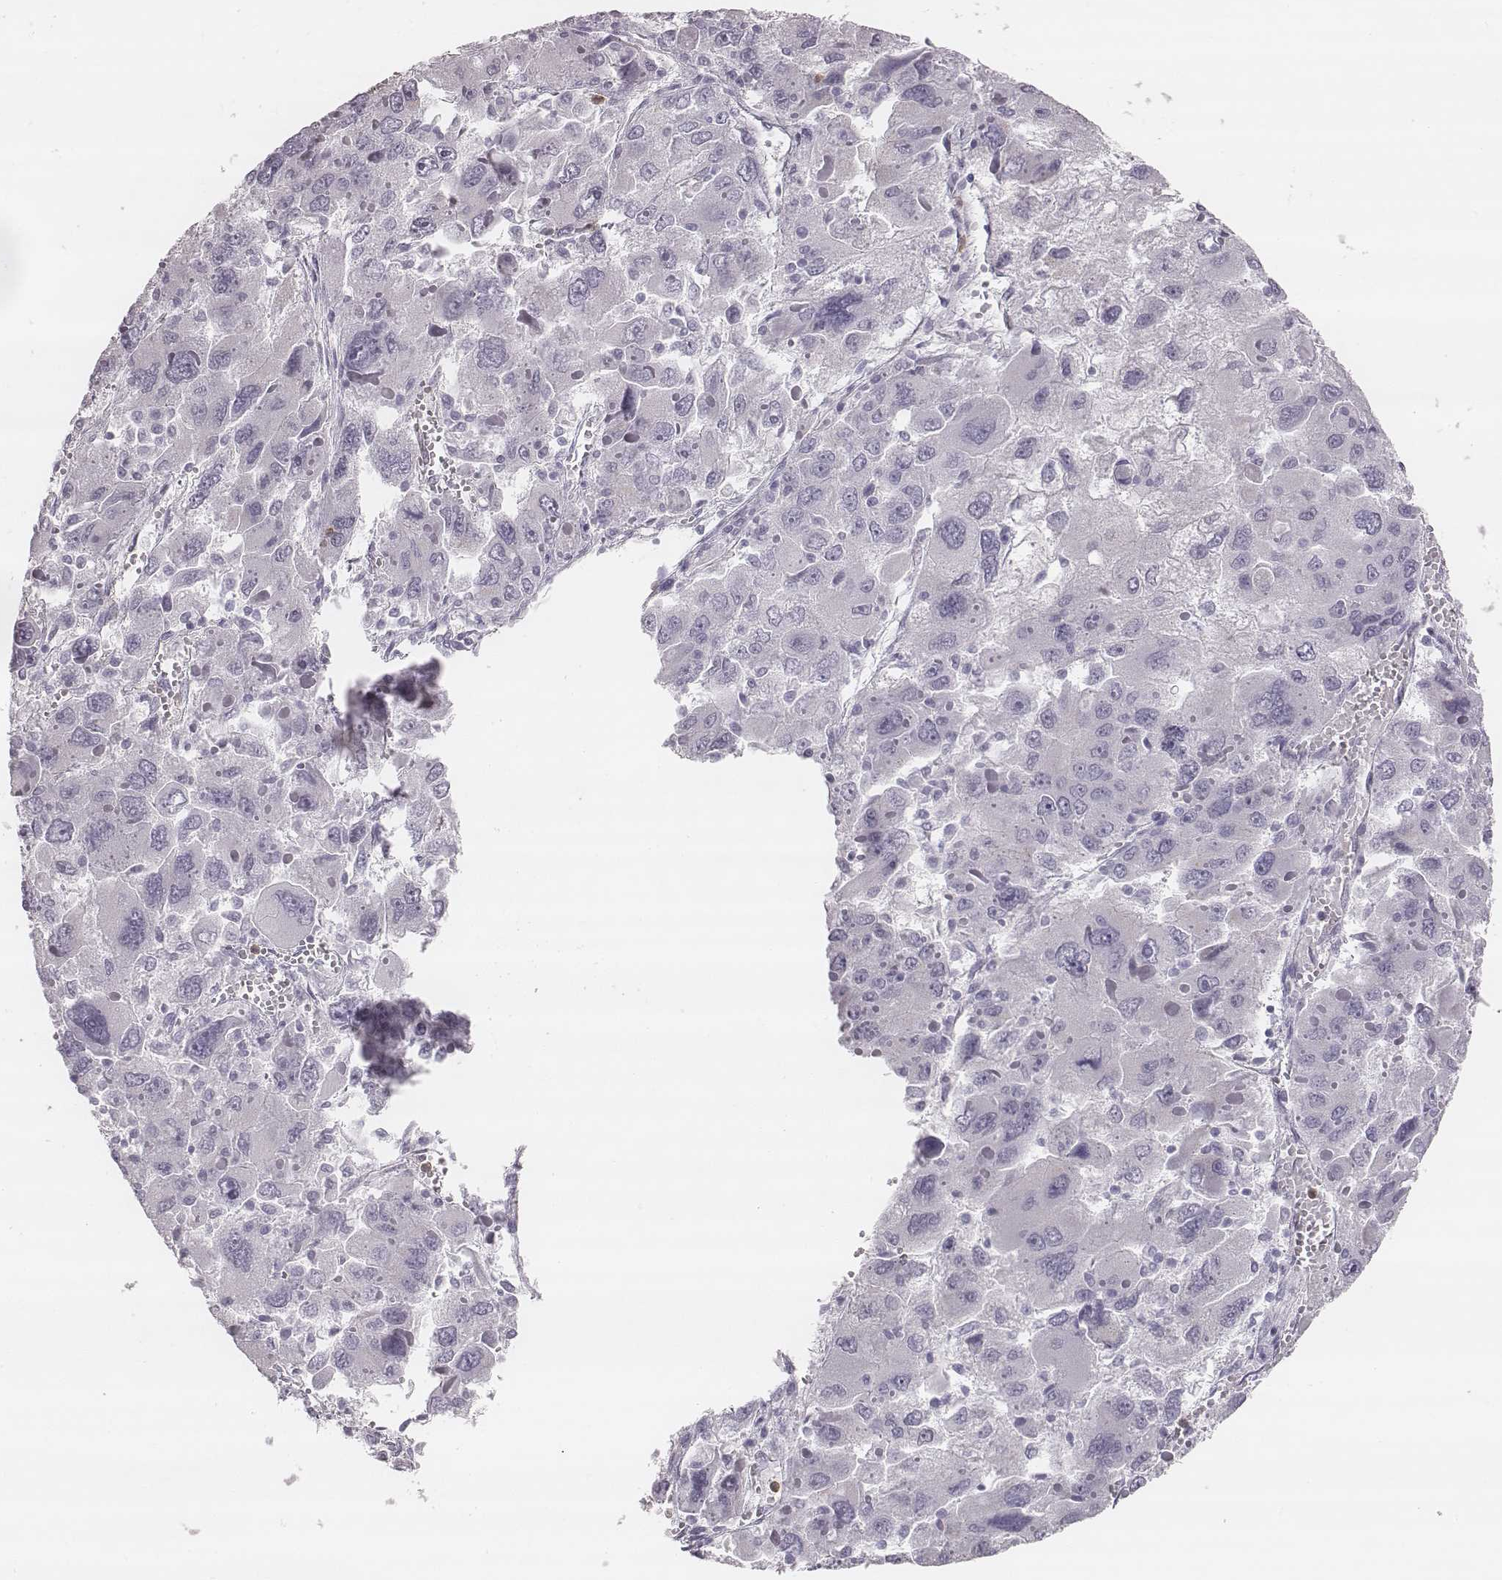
{"staining": {"intensity": "negative", "quantity": "none", "location": "none"}, "tissue": "liver cancer", "cell_type": "Tumor cells", "image_type": "cancer", "snomed": [{"axis": "morphology", "description": "Carcinoma, Hepatocellular, NOS"}, {"axis": "topography", "description": "Liver"}], "caption": "An IHC photomicrograph of liver cancer (hepatocellular carcinoma) is shown. There is no staining in tumor cells of liver cancer (hepatocellular carcinoma).", "gene": "KCNJ12", "patient": {"sex": "female", "age": 41}}